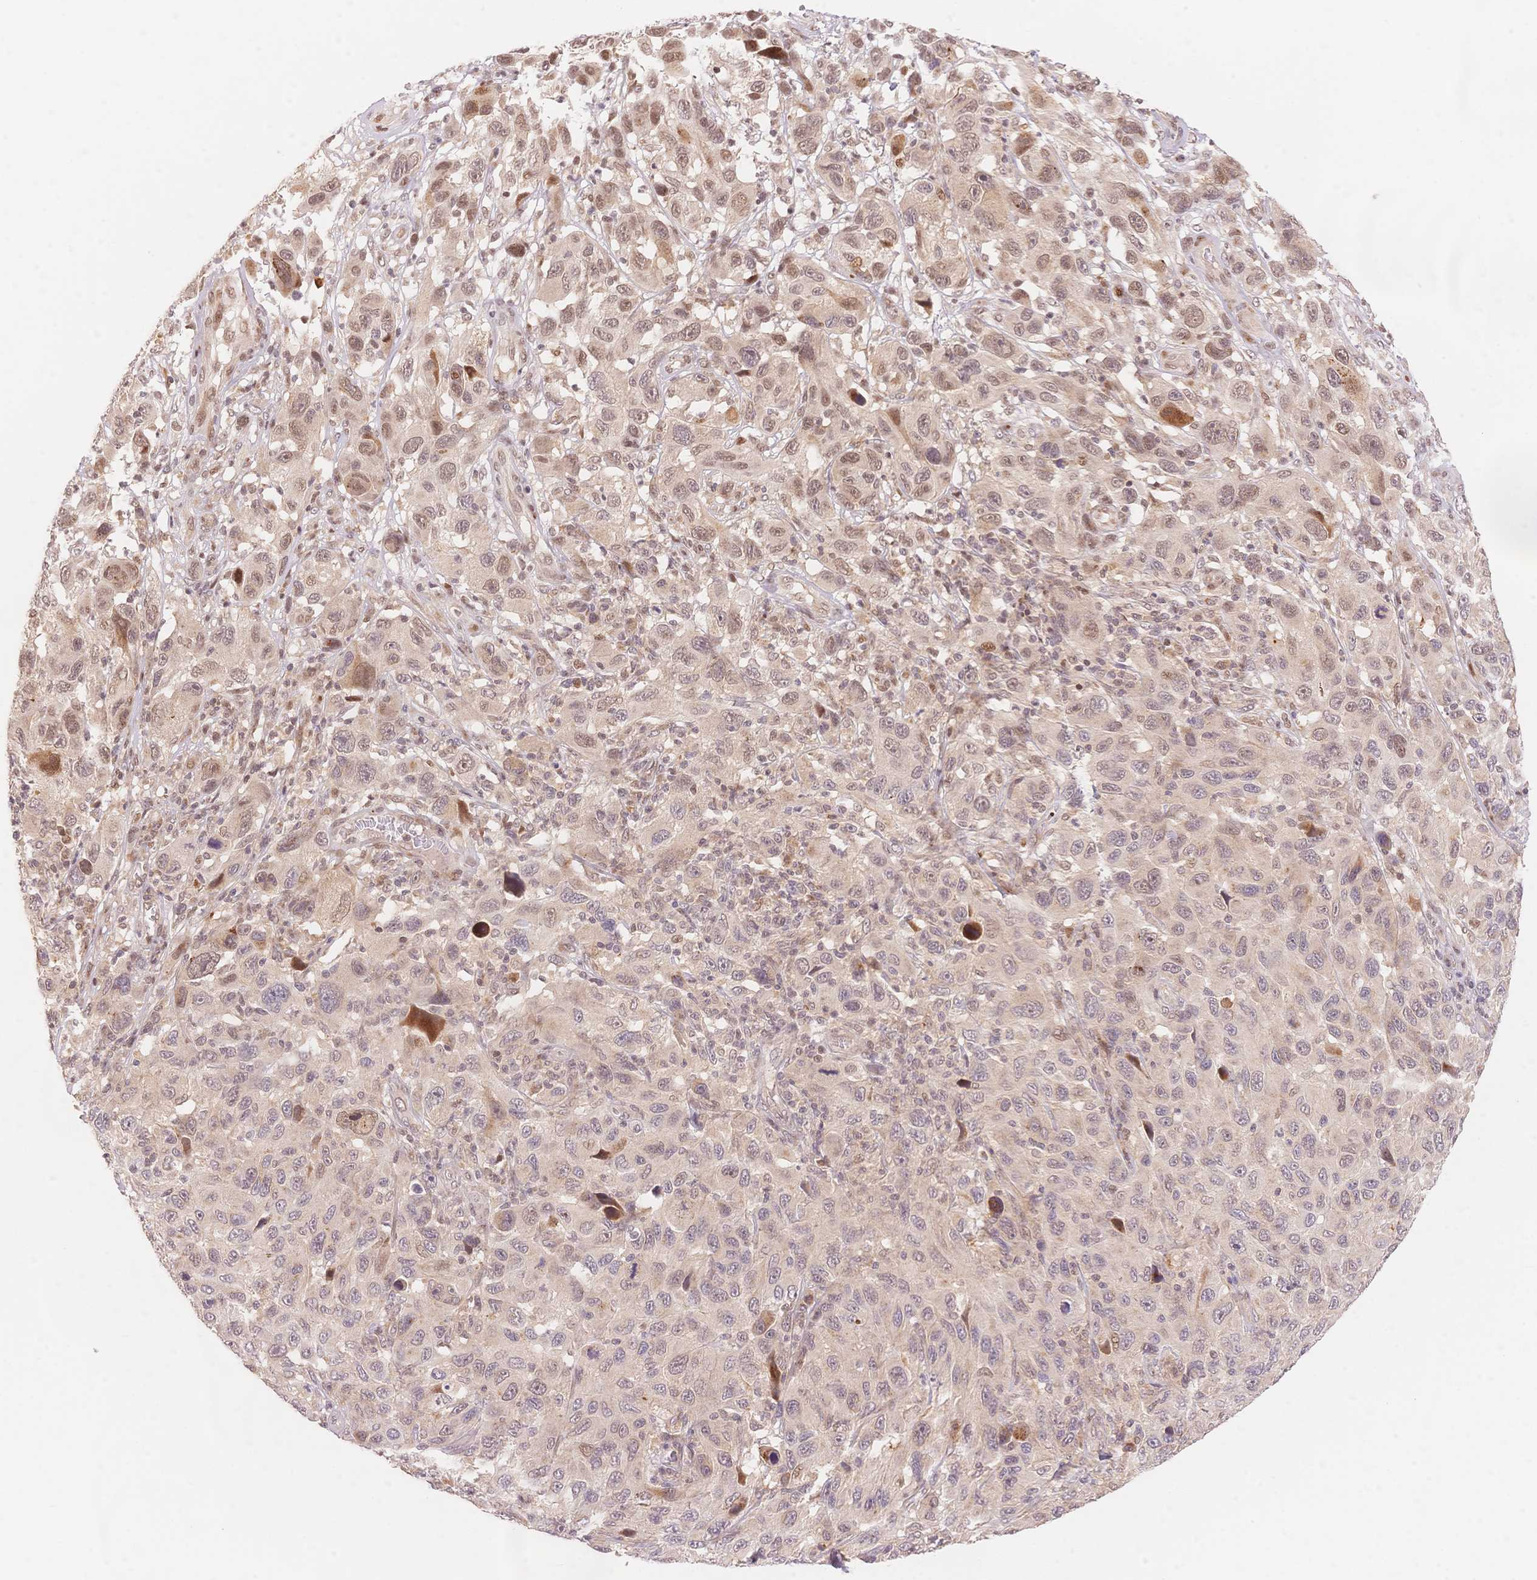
{"staining": {"intensity": "weak", "quantity": ">75%", "location": "nuclear"}, "tissue": "melanoma", "cell_type": "Tumor cells", "image_type": "cancer", "snomed": [{"axis": "morphology", "description": "Malignant melanoma, NOS"}, {"axis": "topography", "description": "Skin"}], "caption": "Tumor cells reveal low levels of weak nuclear staining in about >75% of cells in melanoma. (DAB IHC, brown staining for protein, blue staining for nuclei).", "gene": "STK39", "patient": {"sex": "male", "age": 53}}